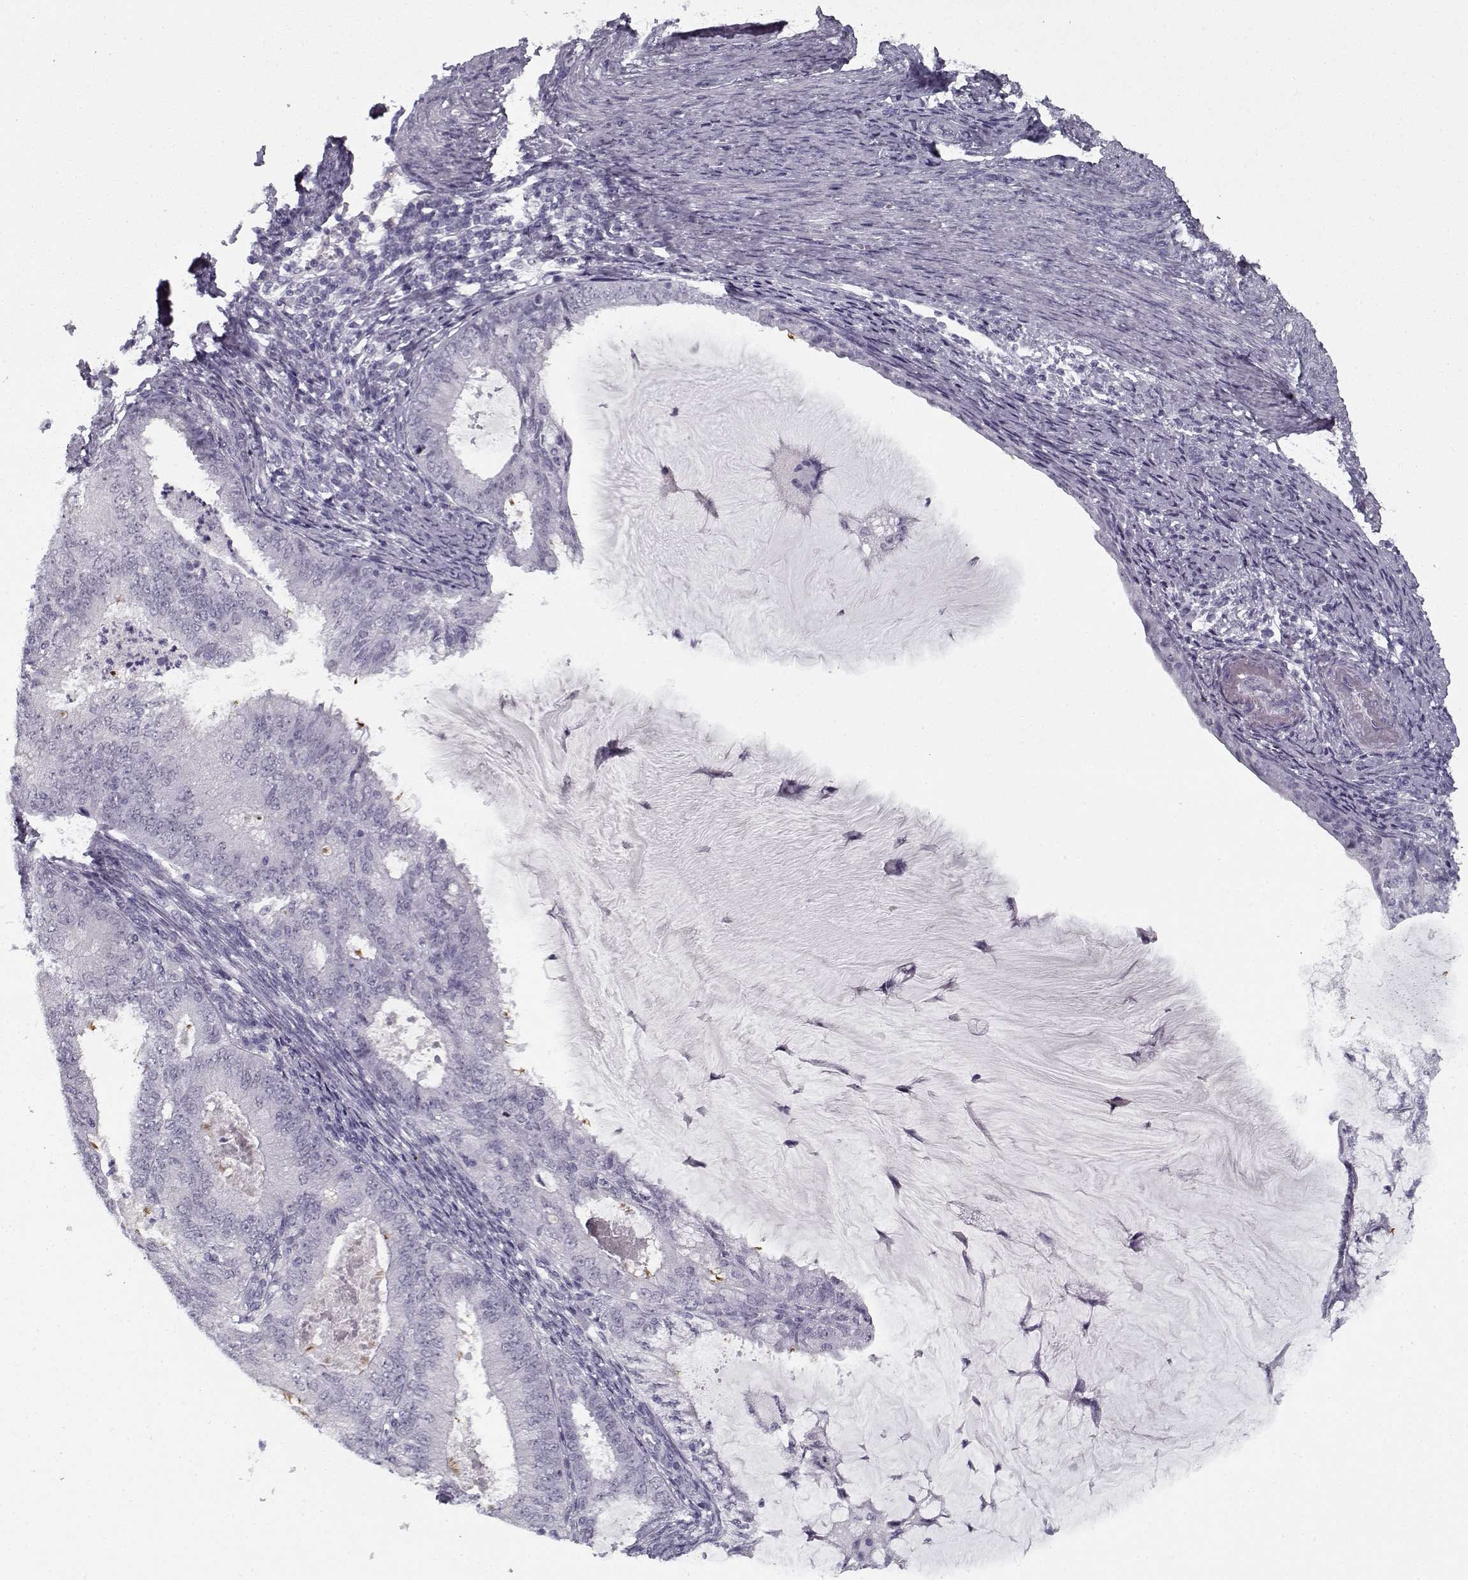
{"staining": {"intensity": "negative", "quantity": "none", "location": "none"}, "tissue": "endometrial cancer", "cell_type": "Tumor cells", "image_type": "cancer", "snomed": [{"axis": "morphology", "description": "Adenocarcinoma, NOS"}, {"axis": "topography", "description": "Endometrium"}], "caption": "An image of adenocarcinoma (endometrial) stained for a protein demonstrates no brown staining in tumor cells.", "gene": "SPACA9", "patient": {"sex": "female", "age": 57}}